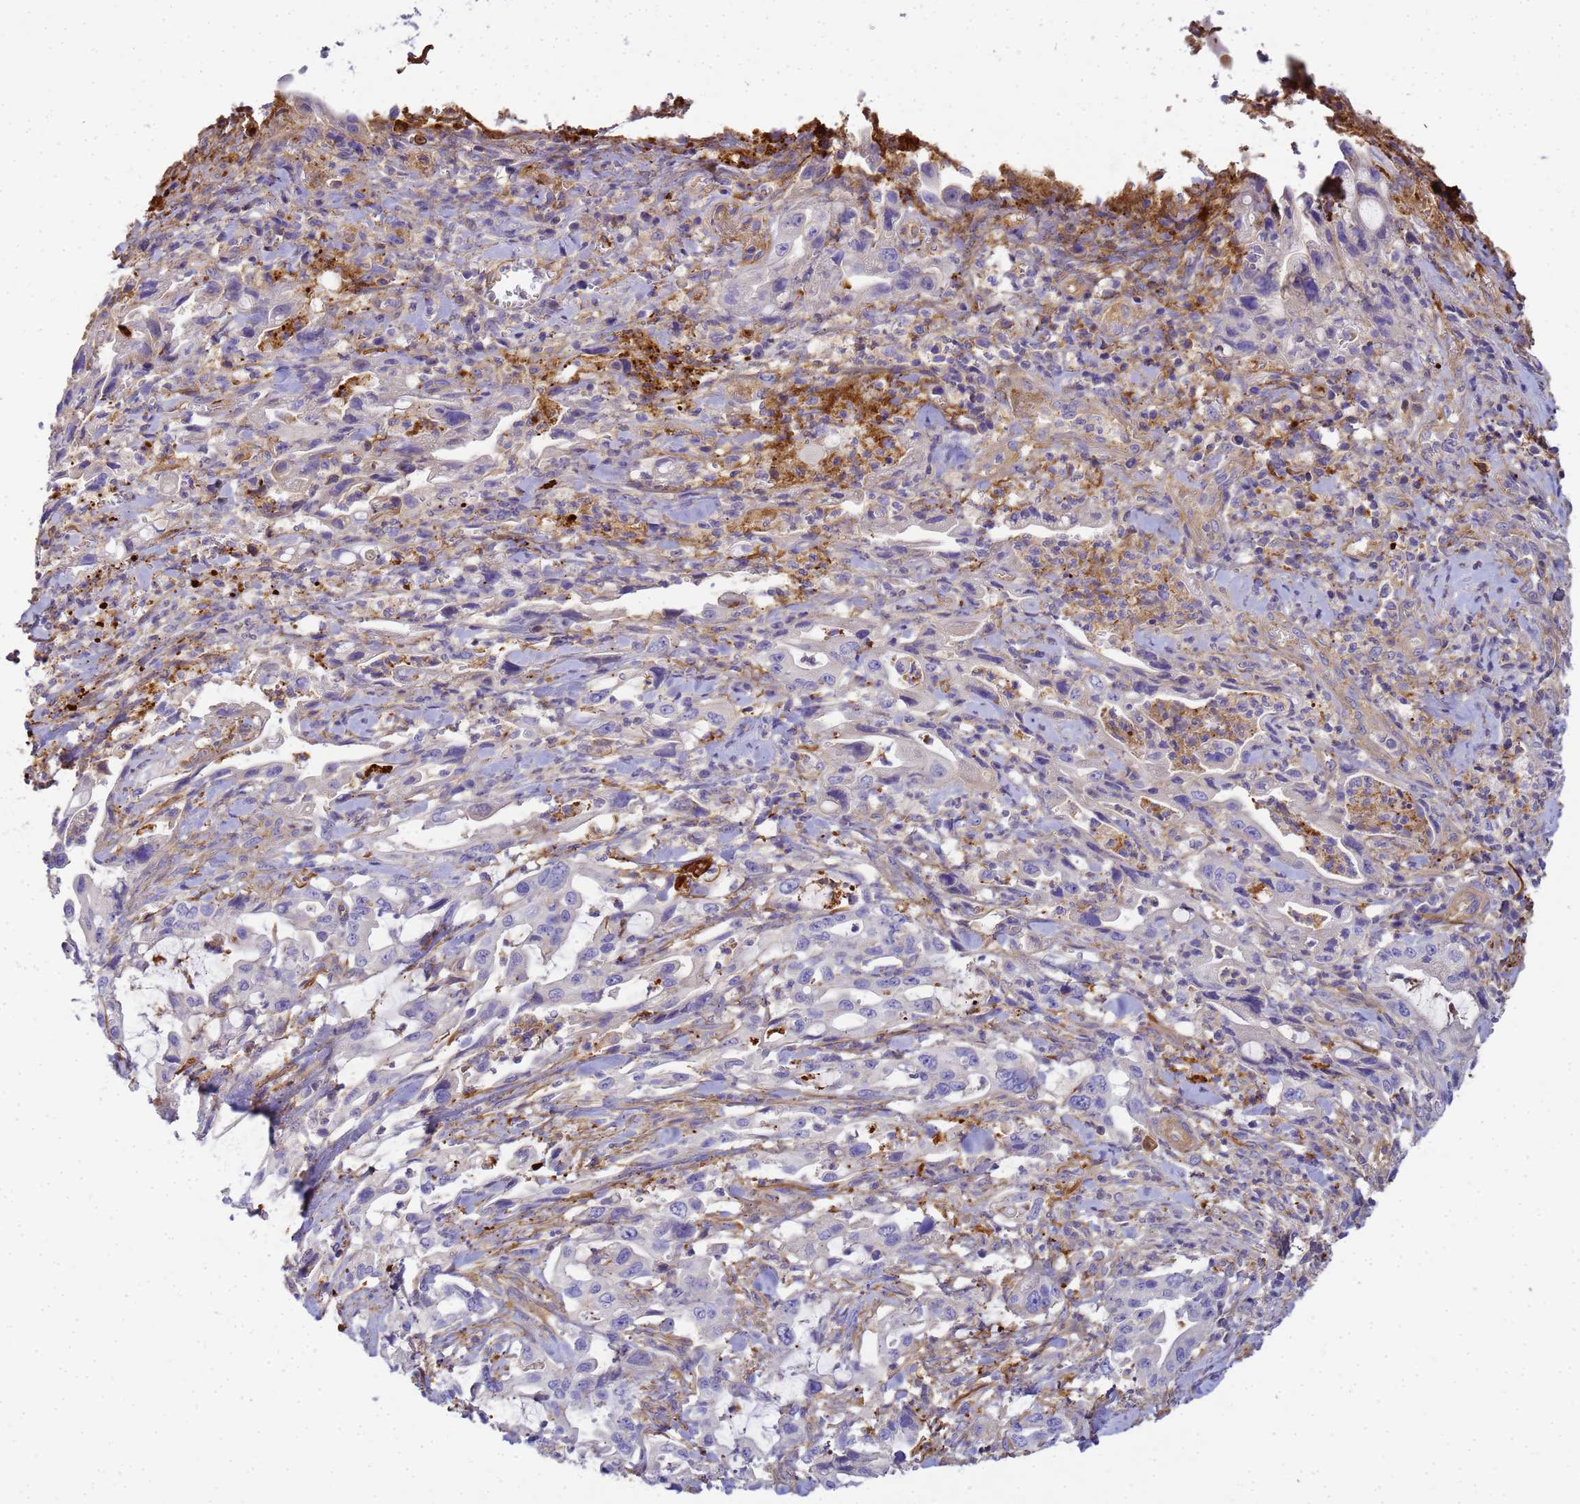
{"staining": {"intensity": "negative", "quantity": "none", "location": "none"}, "tissue": "pancreatic cancer", "cell_type": "Tumor cells", "image_type": "cancer", "snomed": [{"axis": "morphology", "description": "Adenocarcinoma, NOS"}, {"axis": "topography", "description": "Pancreas"}], "caption": "Protein analysis of adenocarcinoma (pancreatic) reveals no significant expression in tumor cells.", "gene": "MYL12A", "patient": {"sex": "female", "age": 61}}